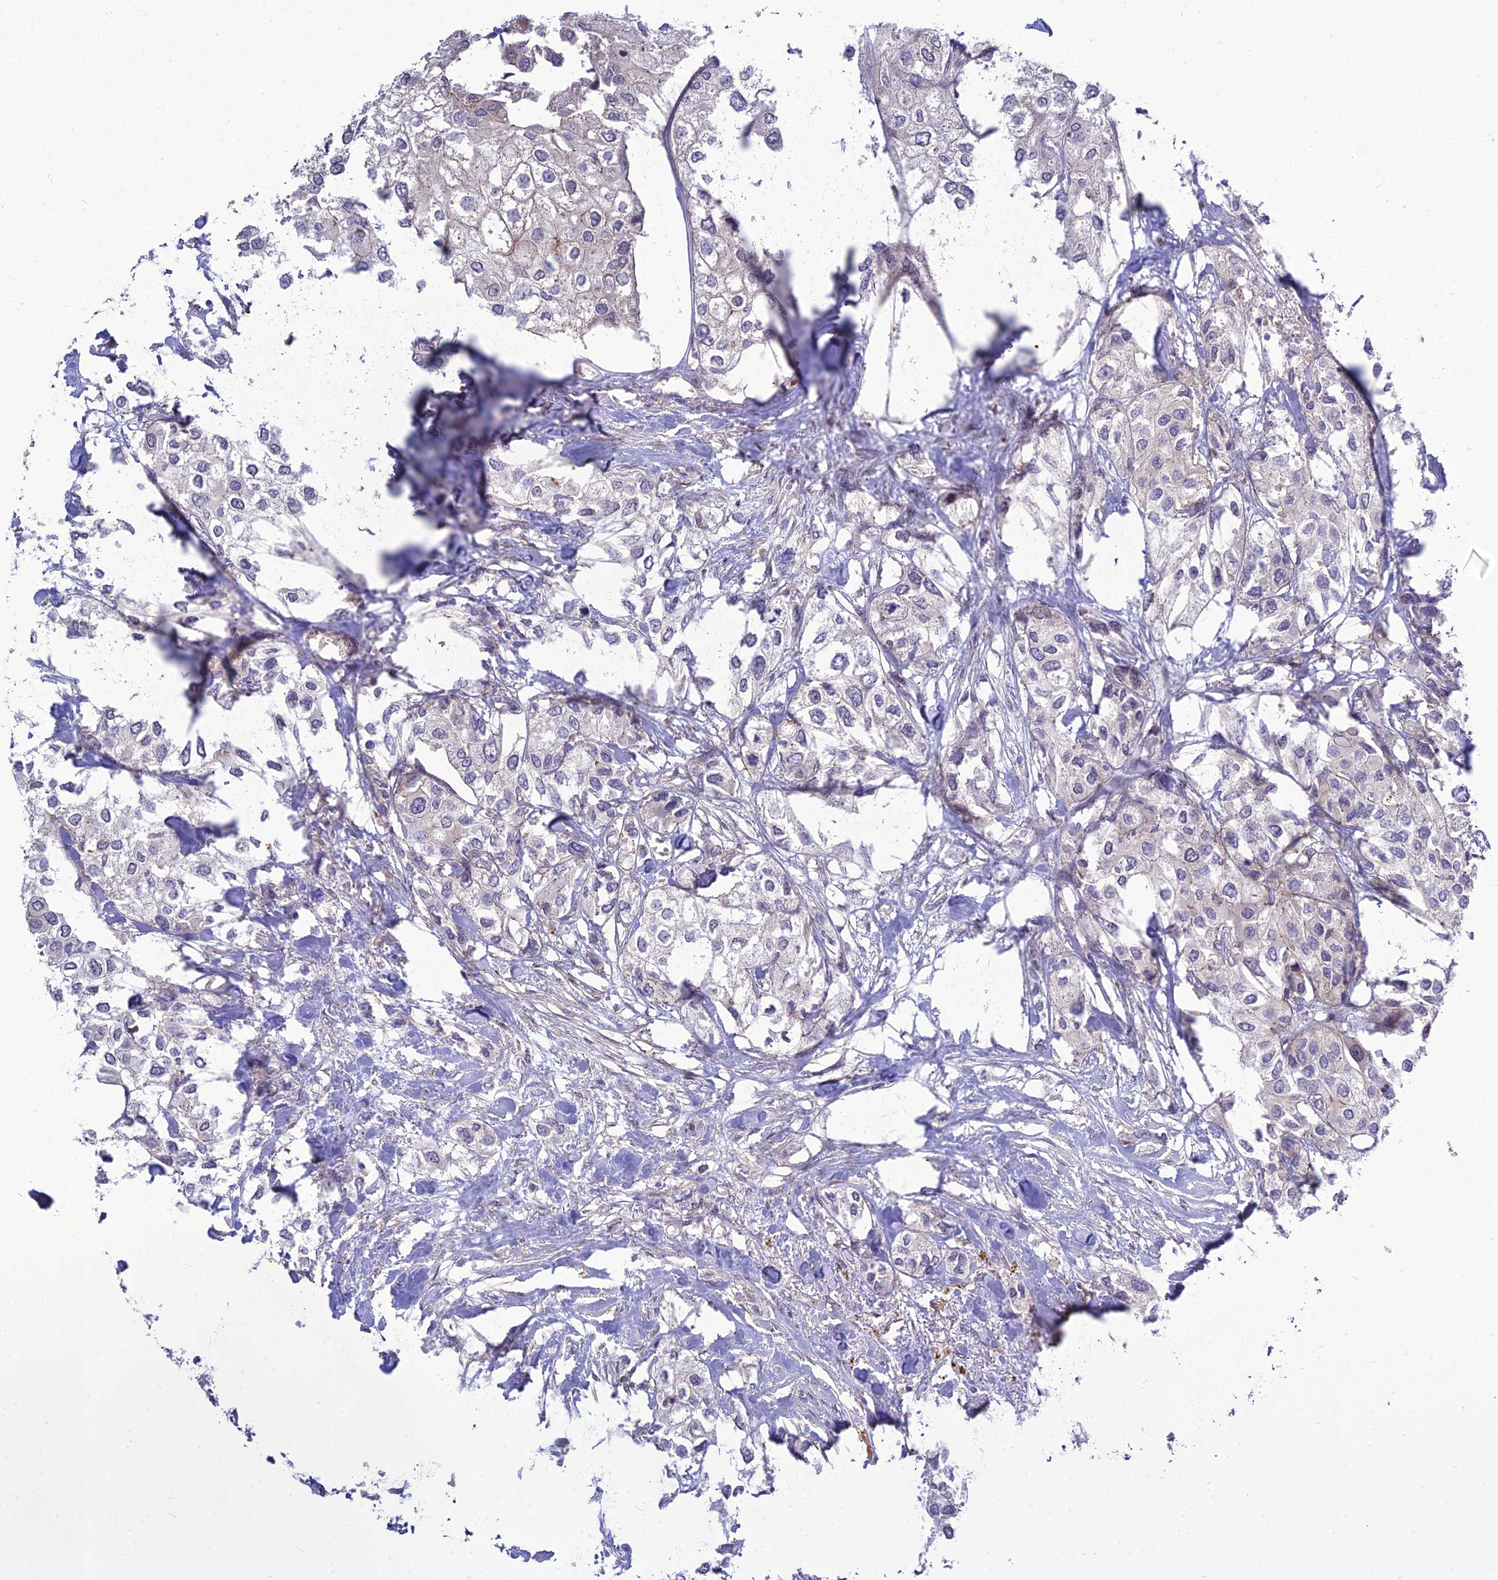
{"staining": {"intensity": "negative", "quantity": "none", "location": "none"}, "tissue": "urothelial cancer", "cell_type": "Tumor cells", "image_type": "cancer", "snomed": [{"axis": "morphology", "description": "Urothelial carcinoma, High grade"}, {"axis": "topography", "description": "Urinary bladder"}], "caption": "IHC of human urothelial cancer shows no expression in tumor cells.", "gene": "TSPYL2", "patient": {"sex": "male", "age": 64}}